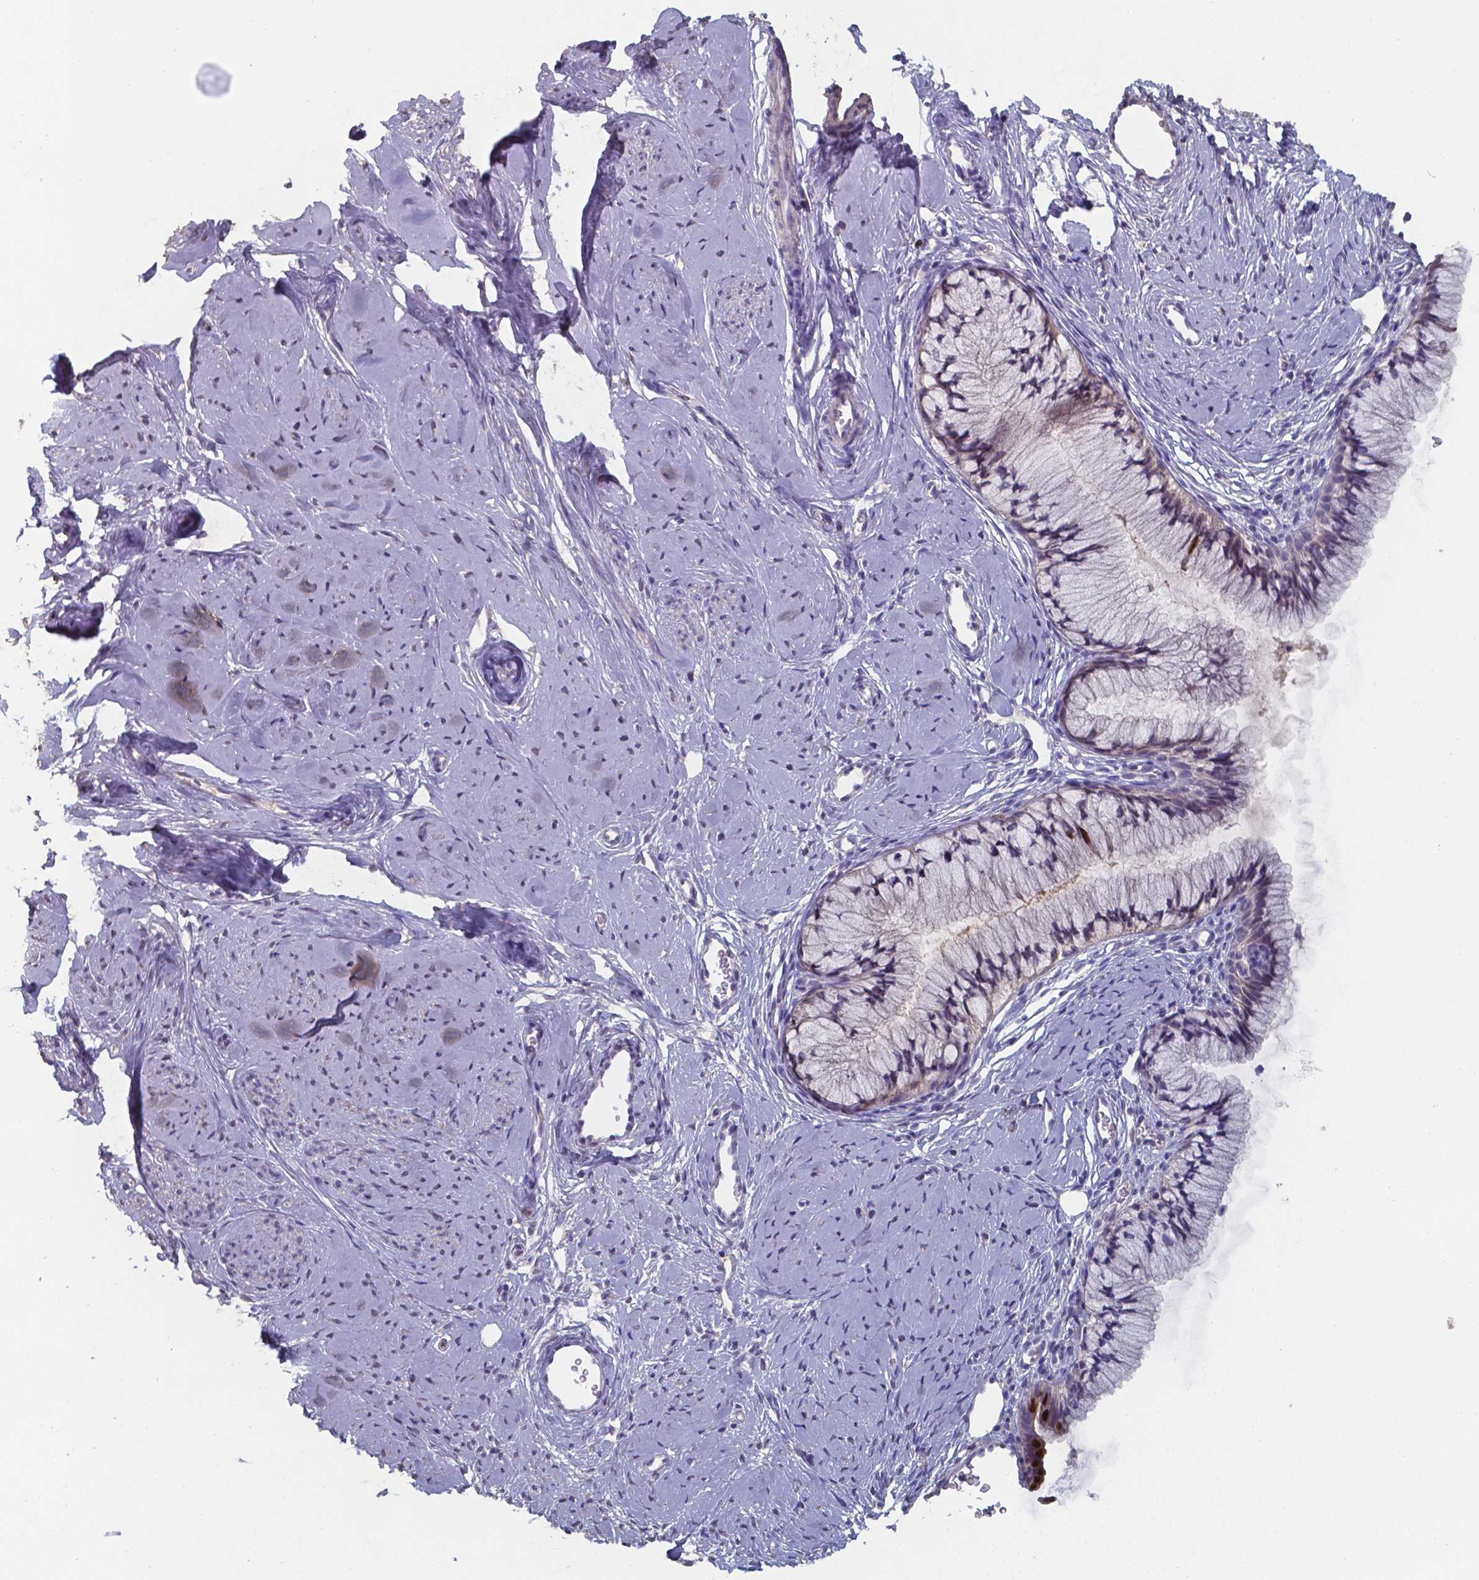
{"staining": {"intensity": "weak", "quantity": "<25%", "location": "nuclear"}, "tissue": "cervix", "cell_type": "Glandular cells", "image_type": "normal", "snomed": [{"axis": "morphology", "description": "Normal tissue, NOS"}, {"axis": "topography", "description": "Cervix"}], "caption": "The immunohistochemistry (IHC) histopathology image has no significant positivity in glandular cells of cervix. (IHC, brightfield microscopy, high magnification).", "gene": "FOXJ1", "patient": {"sex": "female", "age": 40}}